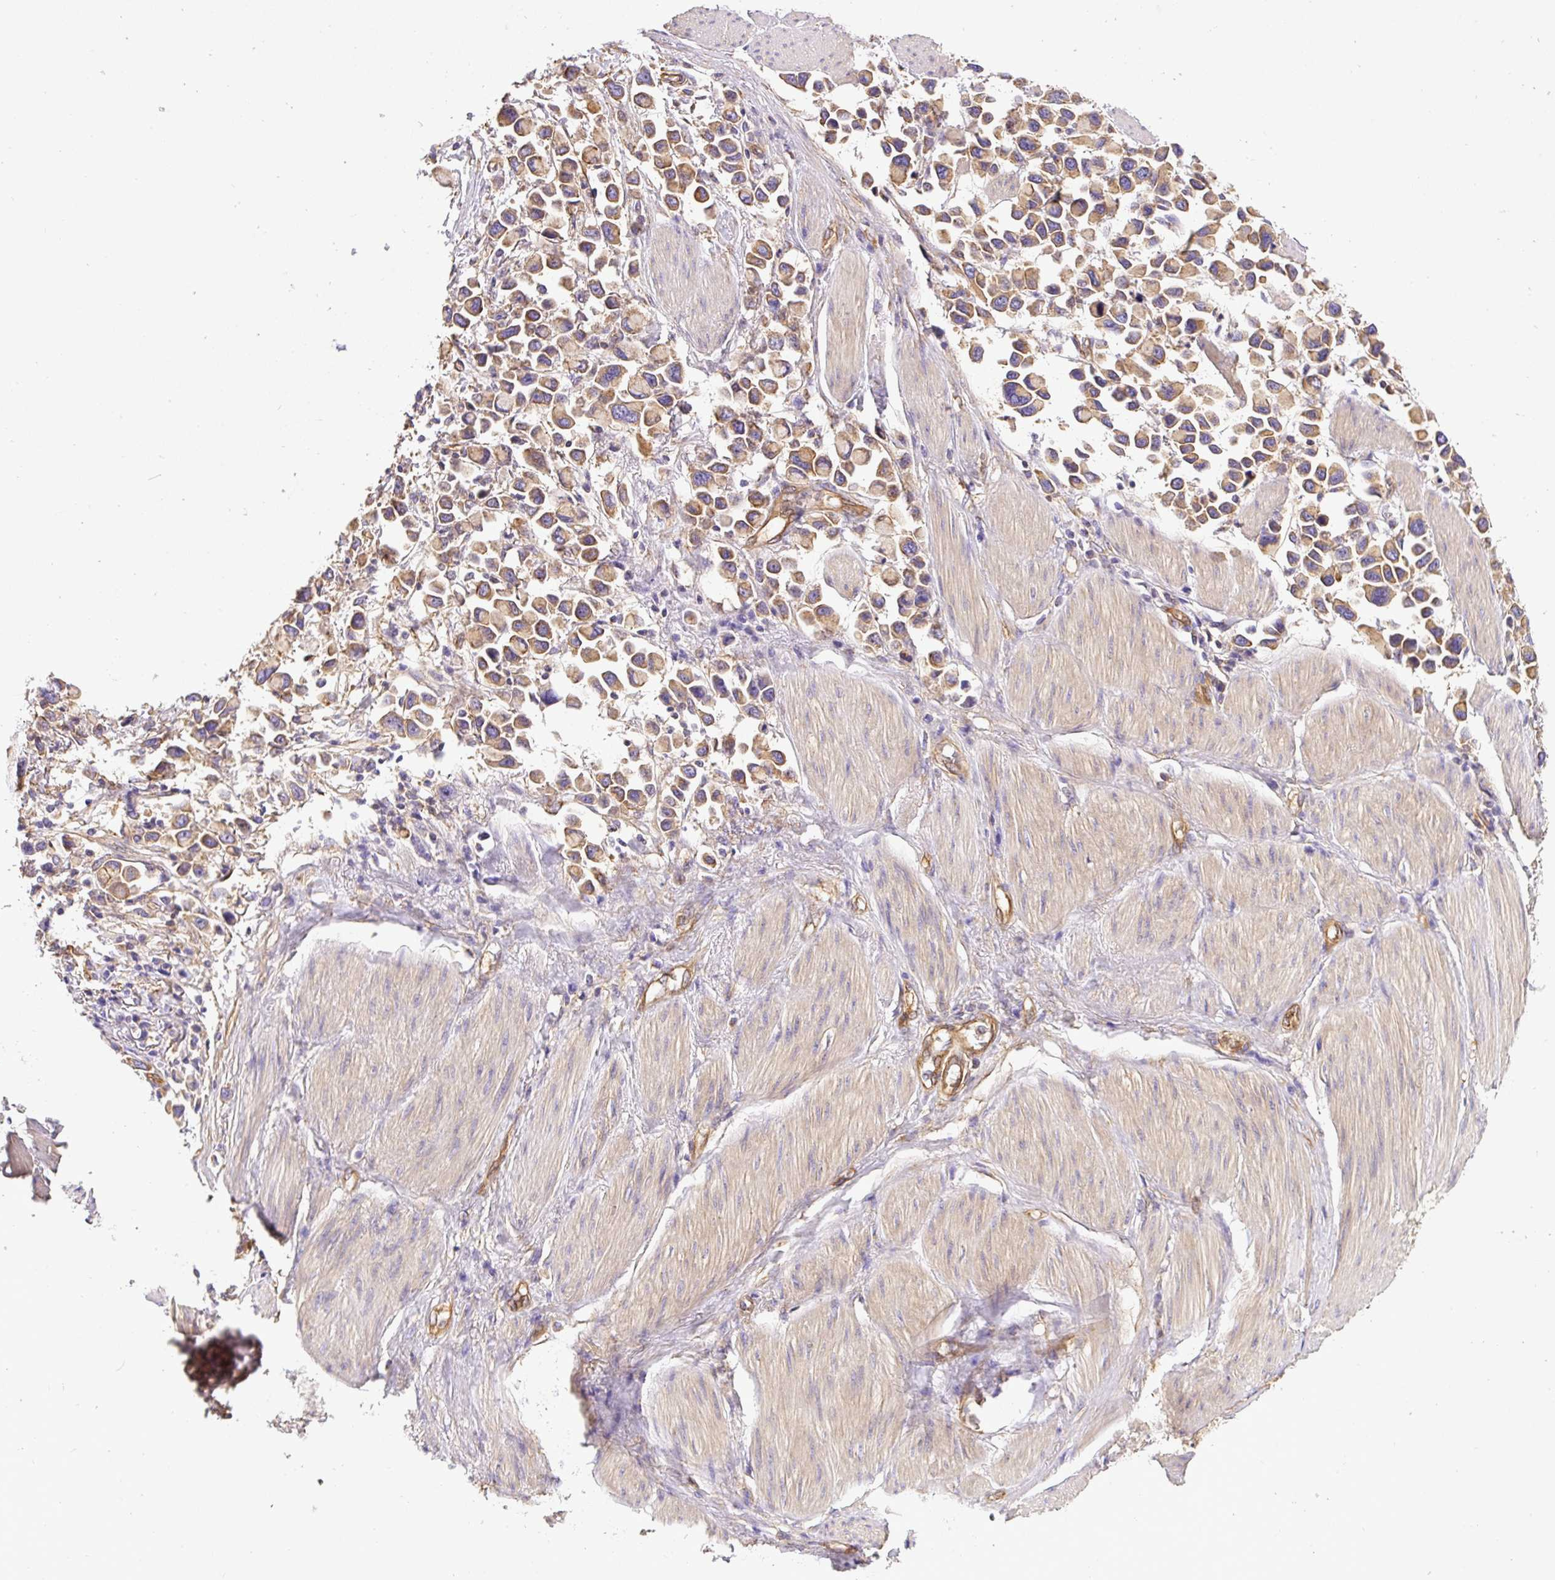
{"staining": {"intensity": "moderate", "quantity": ">75%", "location": "cytoplasmic/membranous"}, "tissue": "stomach cancer", "cell_type": "Tumor cells", "image_type": "cancer", "snomed": [{"axis": "morphology", "description": "Adenocarcinoma, NOS"}, {"axis": "topography", "description": "Stomach"}], "caption": "The photomicrograph exhibits a brown stain indicating the presence of a protein in the cytoplasmic/membranous of tumor cells in stomach cancer.", "gene": "DCTN1", "patient": {"sex": "female", "age": 81}}